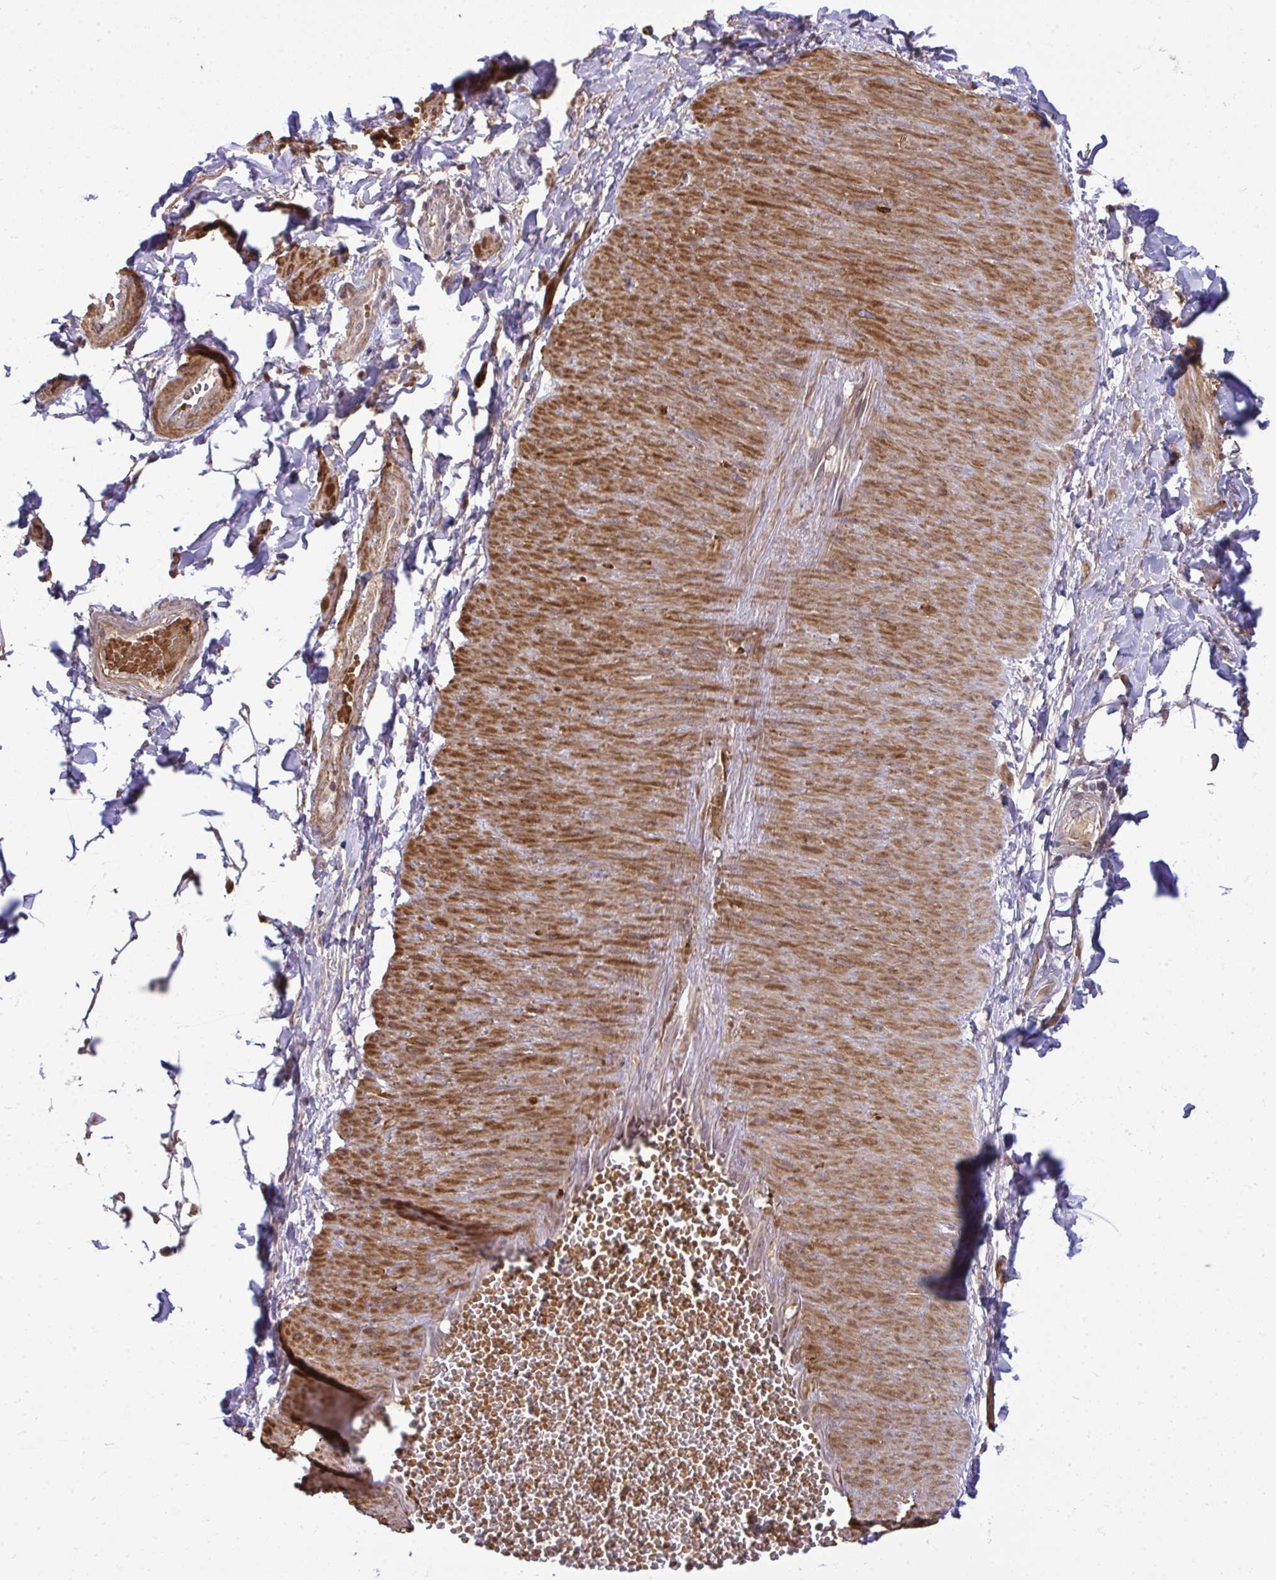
{"staining": {"intensity": "negative", "quantity": "none", "location": "none"}, "tissue": "soft tissue", "cell_type": "Fibroblasts", "image_type": "normal", "snomed": [{"axis": "morphology", "description": "Normal tissue, NOS"}, {"axis": "topography", "description": "Epididymis"}, {"axis": "topography", "description": "Peripheral nerve tissue"}], "caption": "This is an immunohistochemistry photomicrograph of normal human soft tissue. There is no staining in fibroblasts.", "gene": "ZSCAN9", "patient": {"sex": "male", "age": 32}}